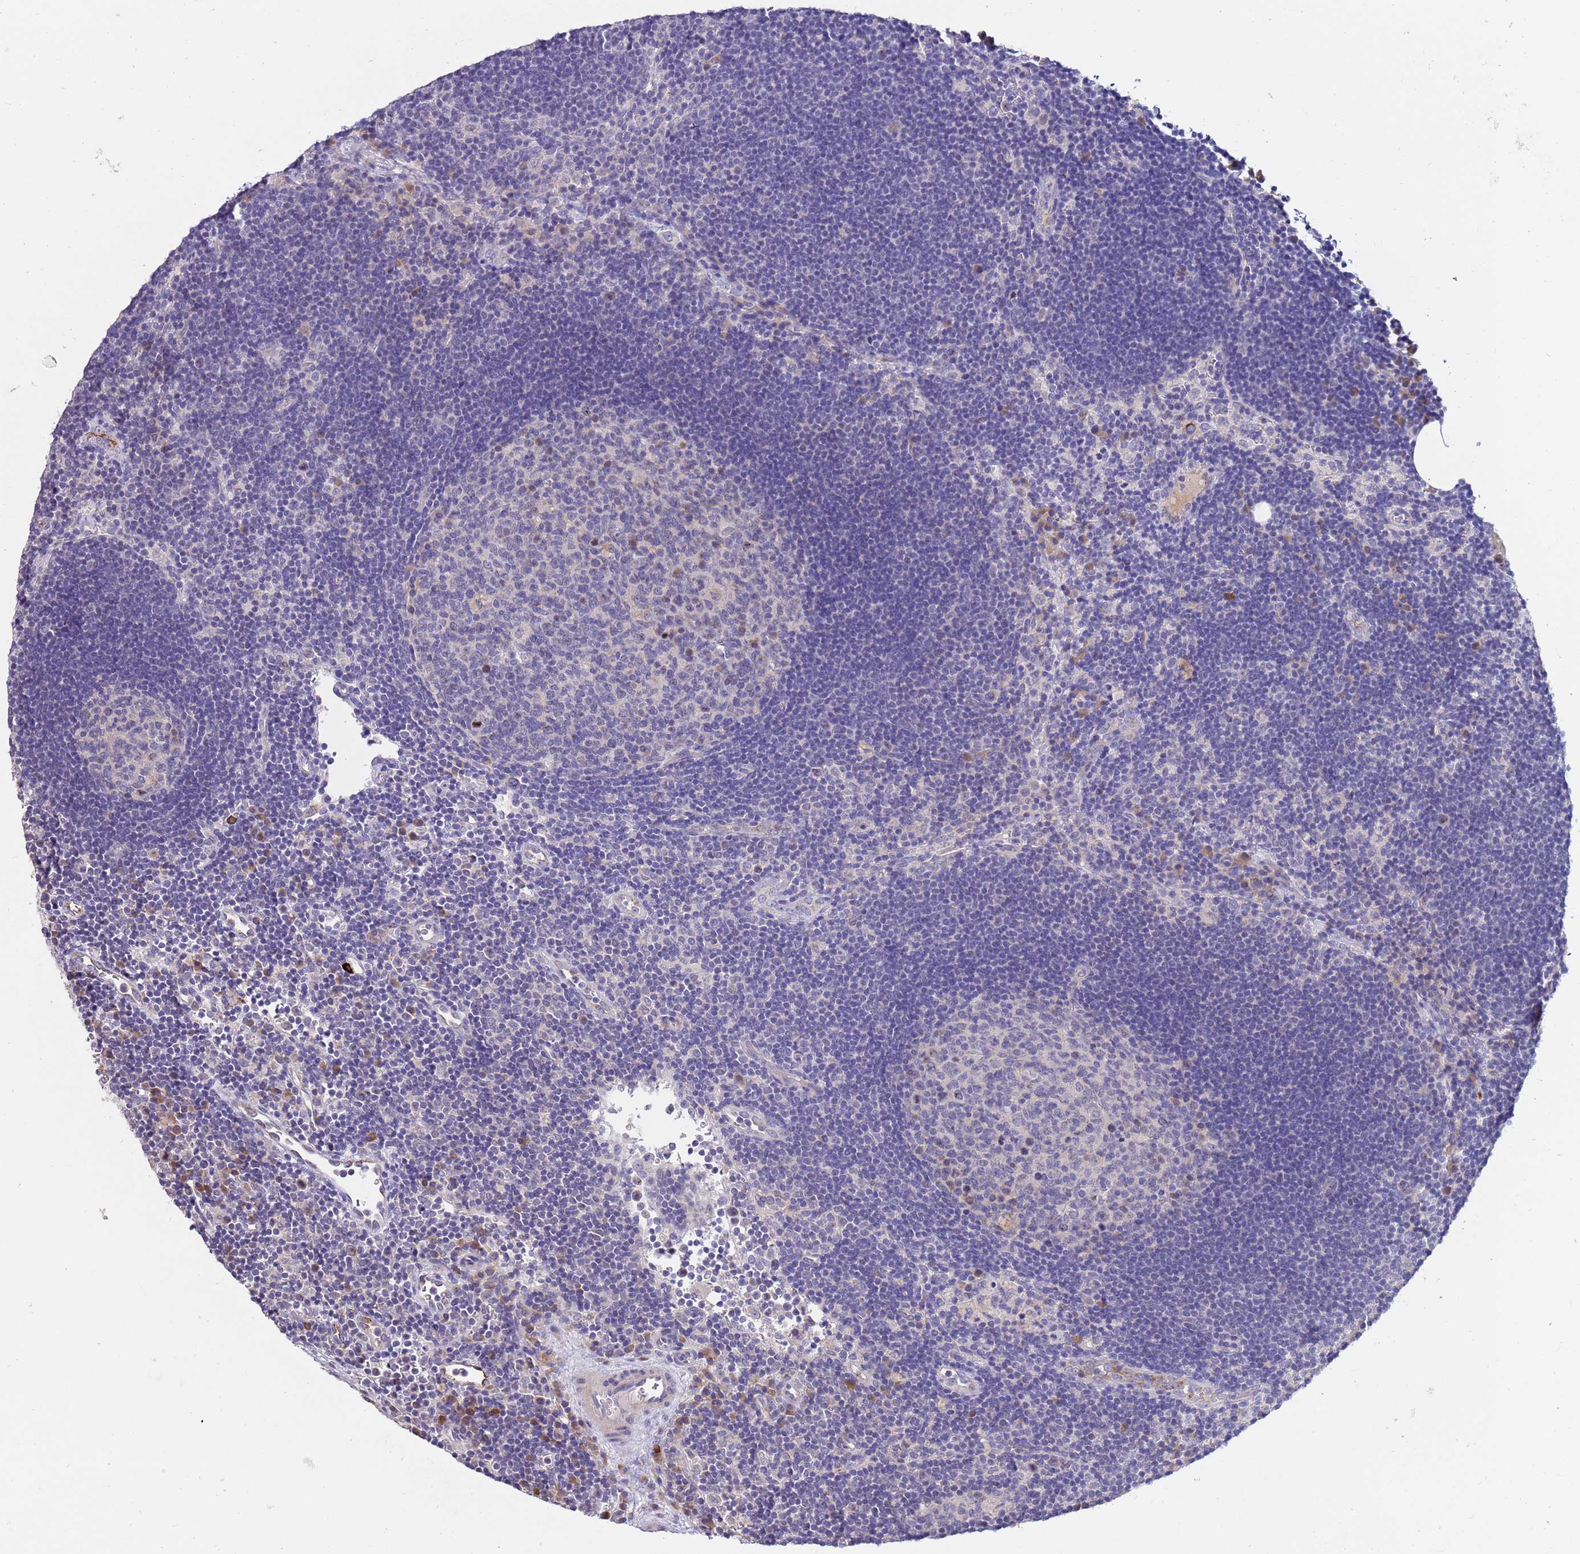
{"staining": {"intensity": "weak", "quantity": "<25%", "location": "nuclear"}, "tissue": "lymph node", "cell_type": "Germinal center cells", "image_type": "normal", "snomed": [{"axis": "morphology", "description": "Normal tissue, NOS"}, {"axis": "topography", "description": "Lymph node"}], "caption": "High power microscopy photomicrograph of an immunohistochemistry photomicrograph of unremarkable lymph node, revealing no significant expression in germinal center cells.", "gene": "NMUR2", "patient": {"sex": "male", "age": 62}}